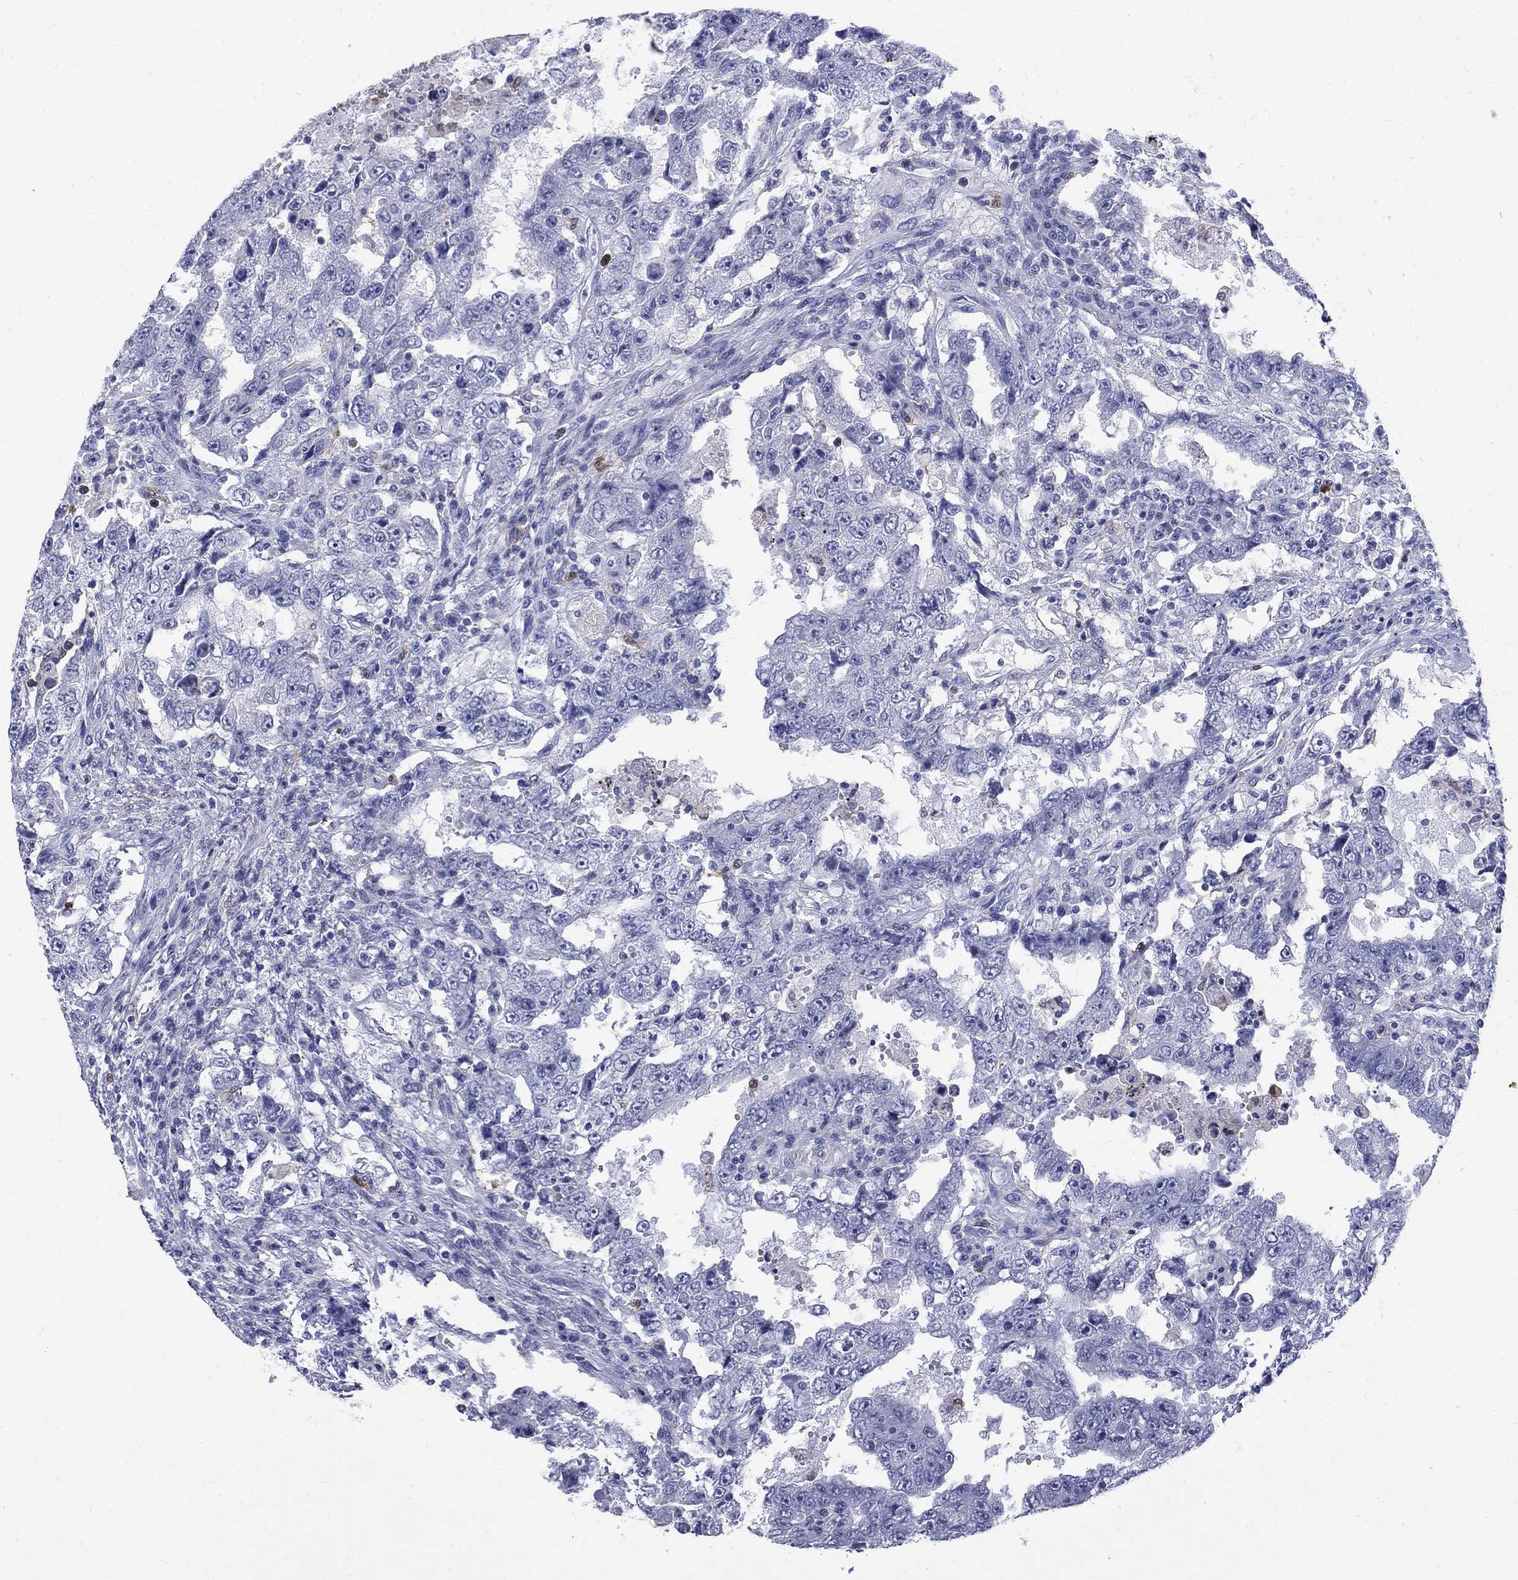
{"staining": {"intensity": "negative", "quantity": "none", "location": "none"}, "tissue": "testis cancer", "cell_type": "Tumor cells", "image_type": "cancer", "snomed": [{"axis": "morphology", "description": "Carcinoma, Embryonal, NOS"}, {"axis": "topography", "description": "Testis"}], "caption": "DAB (3,3'-diaminobenzidine) immunohistochemical staining of testis cancer displays no significant positivity in tumor cells.", "gene": "SERPINB2", "patient": {"sex": "male", "age": 26}}